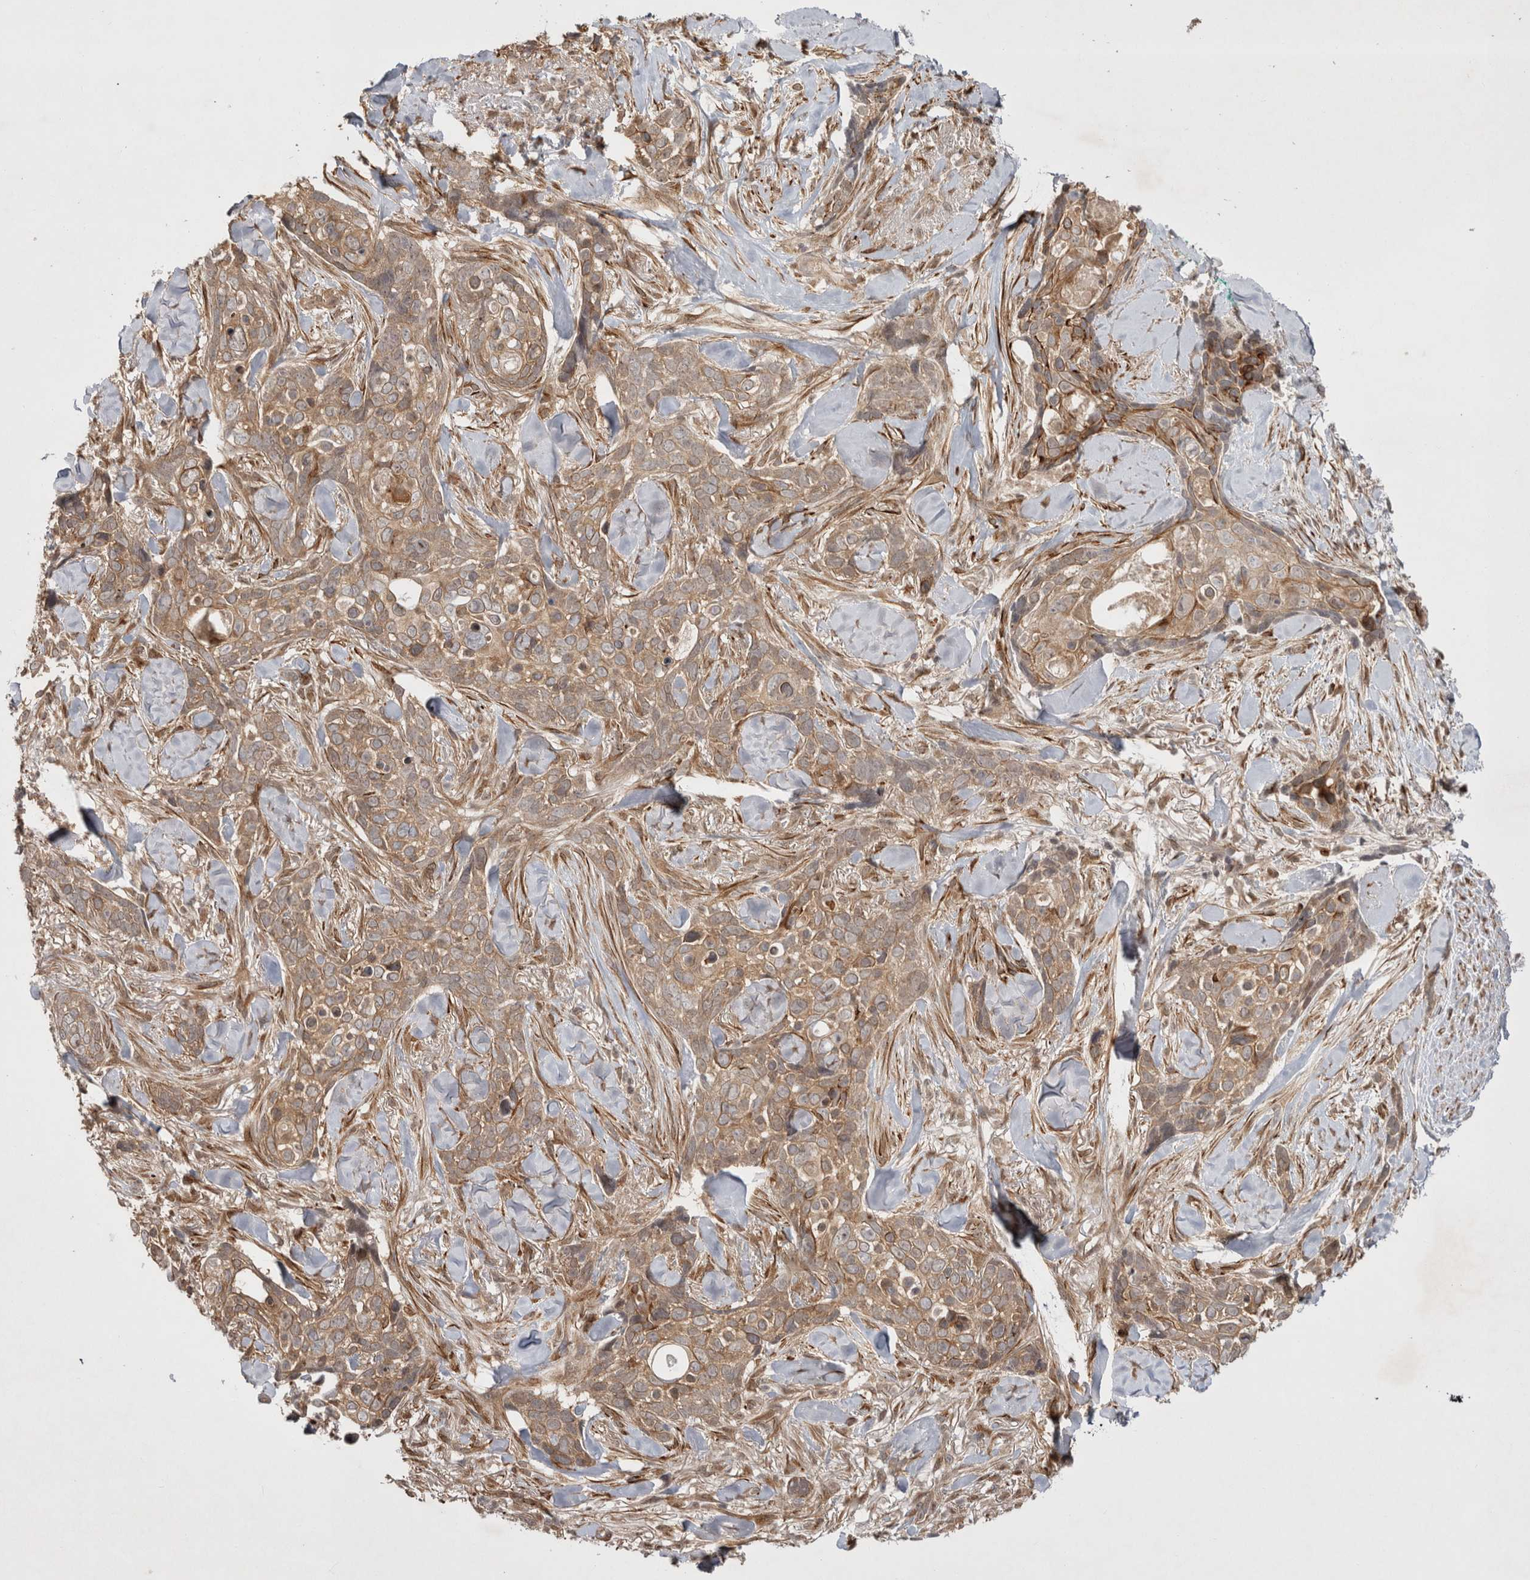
{"staining": {"intensity": "moderate", "quantity": ">75%", "location": "cytoplasmic/membranous"}, "tissue": "skin cancer", "cell_type": "Tumor cells", "image_type": "cancer", "snomed": [{"axis": "morphology", "description": "Basal cell carcinoma"}, {"axis": "topography", "description": "Skin"}], "caption": "Protein expression analysis of human skin cancer reveals moderate cytoplasmic/membranous staining in approximately >75% of tumor cells. Nuclei are stained in blue.", "gene": "ZNF318", "patient": {"sex": "female", "age": 82}}